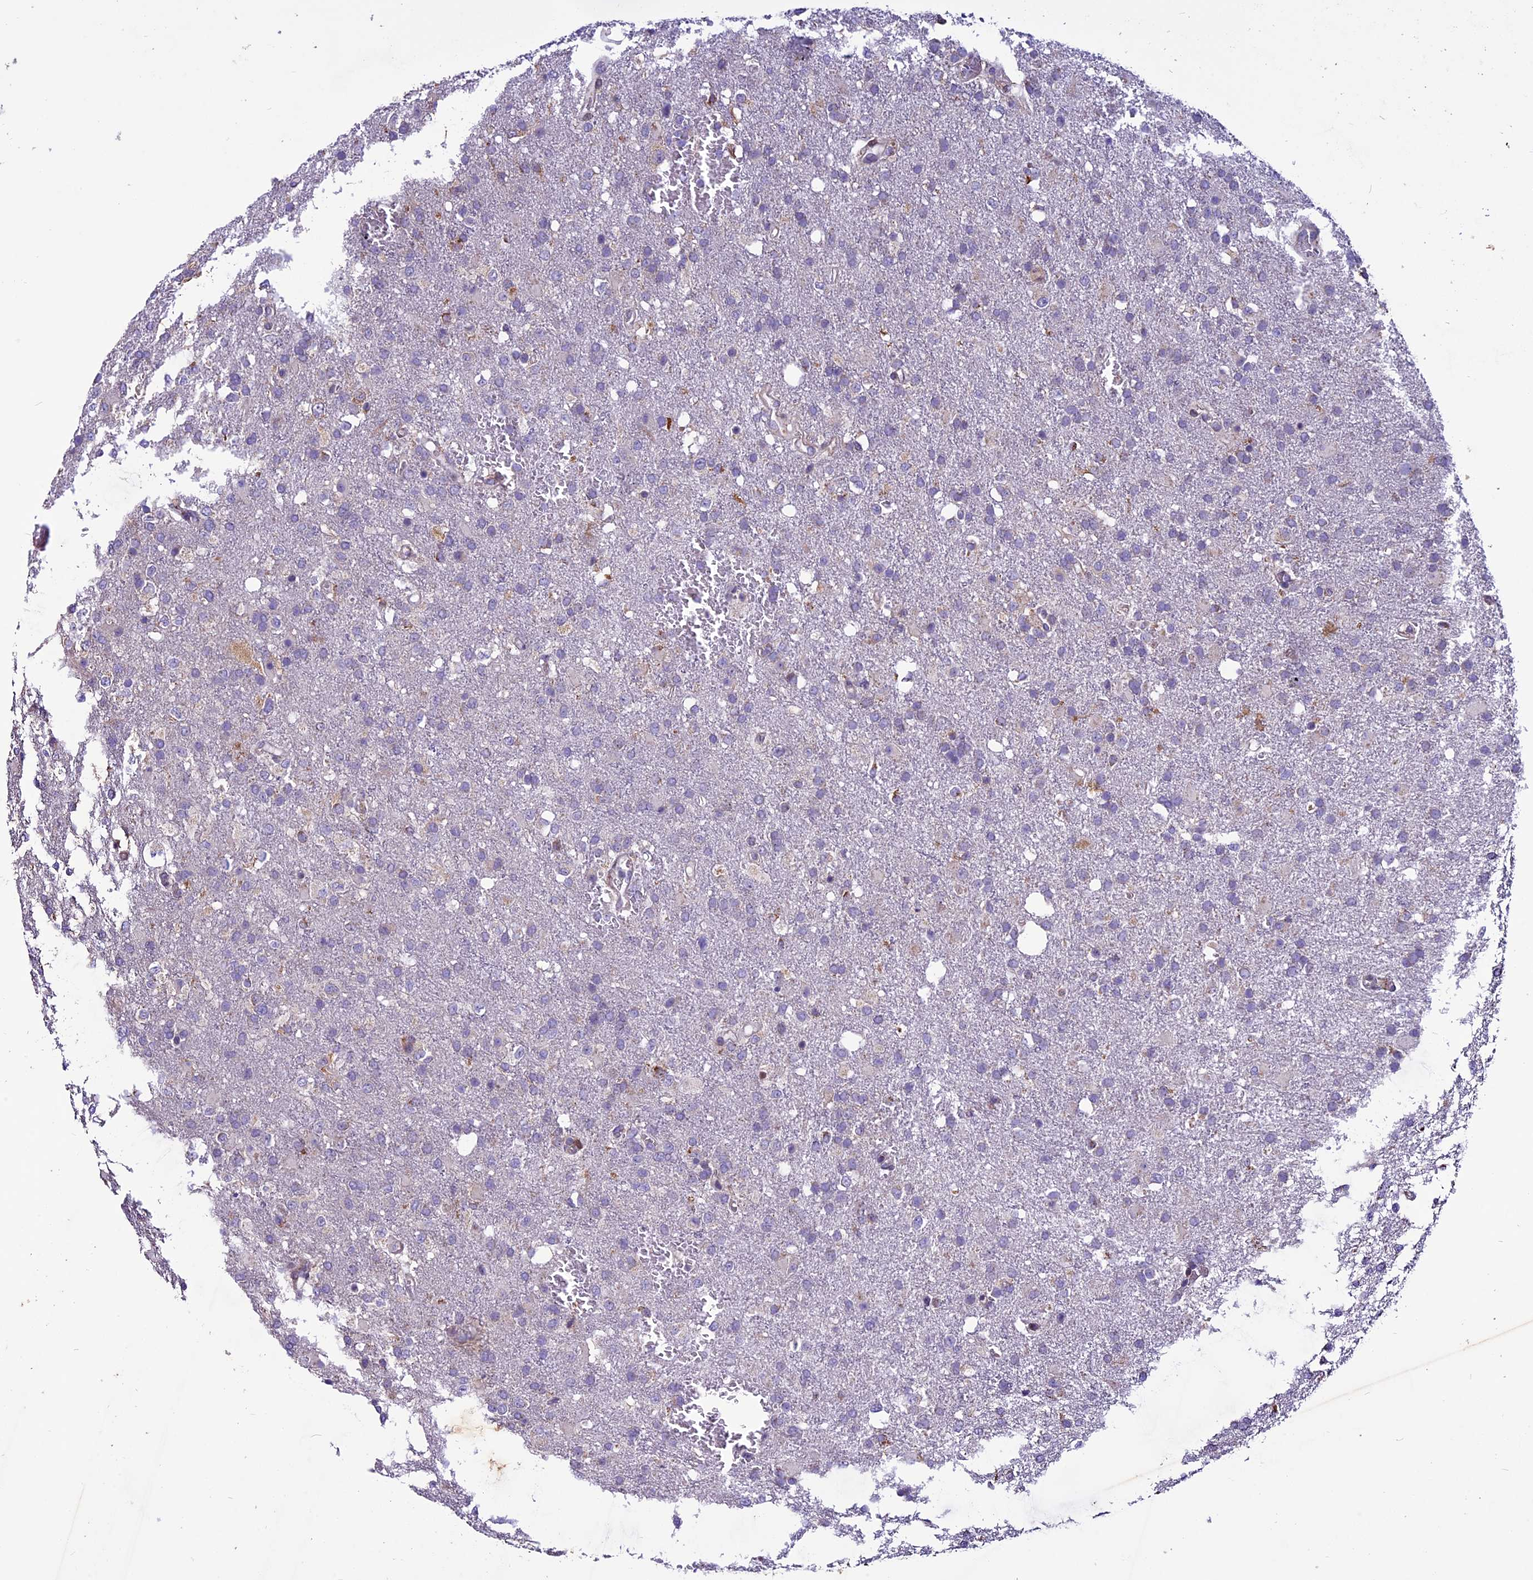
{"staining": {"intensity": "negative", "quantity": "none", "location": "none"}, "tissue": "glioma", "cell_type": "Tumor cells", "image_type": "cancer", "snomed": [{"axis": "morphology", "description": "Glioma, malignant, High grade"}, {"axis": "topography", "description": "Brain"}], "caption": "DAB (3,3'-diaminobenzidine) immunohistochemical staining of glioma reveals no significant positivity in tumor cells. Brightfield microscopy of immunohistochemistry stained with DAB (brown) and hematoxylin (blue), captured at high magnification.", "gene": "MIEF2", "patient": {"sex": "female", "age": 74}}